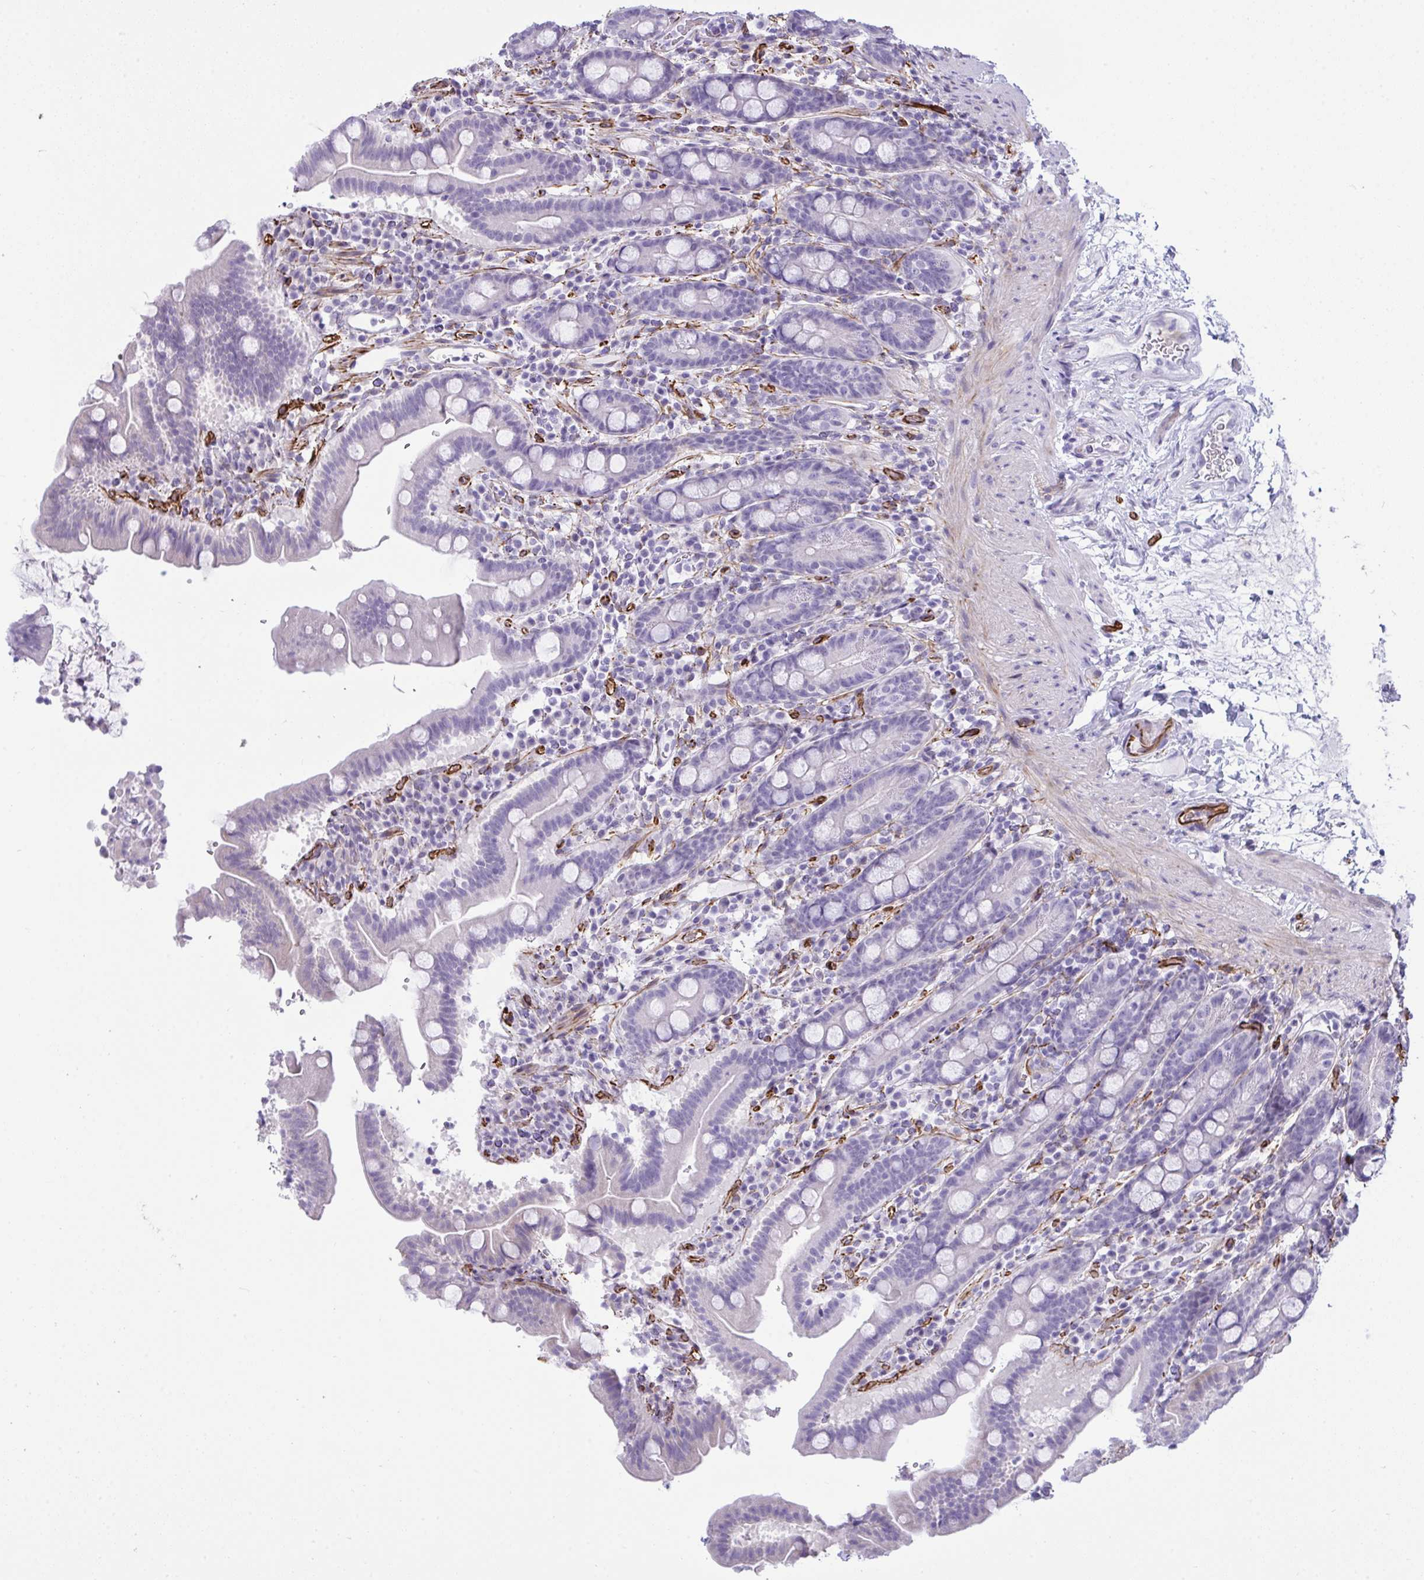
{"staining": {"intensity": "weak", "quantity": "<25%", "location": "cytoplasmic/membranous"}, "tissue": "small intestine", "cell_type": "Glandular cells", "image_type": "normal", "snomed": [{"axis": "morphology", "description": "Normal tissue, NOS"}, {"axis": "topography", "description": "Small intestine"}], "caption": "IHC histopathology image of benign human small intestine stained for a protein (brown), which exhibits no expression in glandular cells.", "gene": "SLC35B1", "patient": {"sex": "male", "age": 26}}